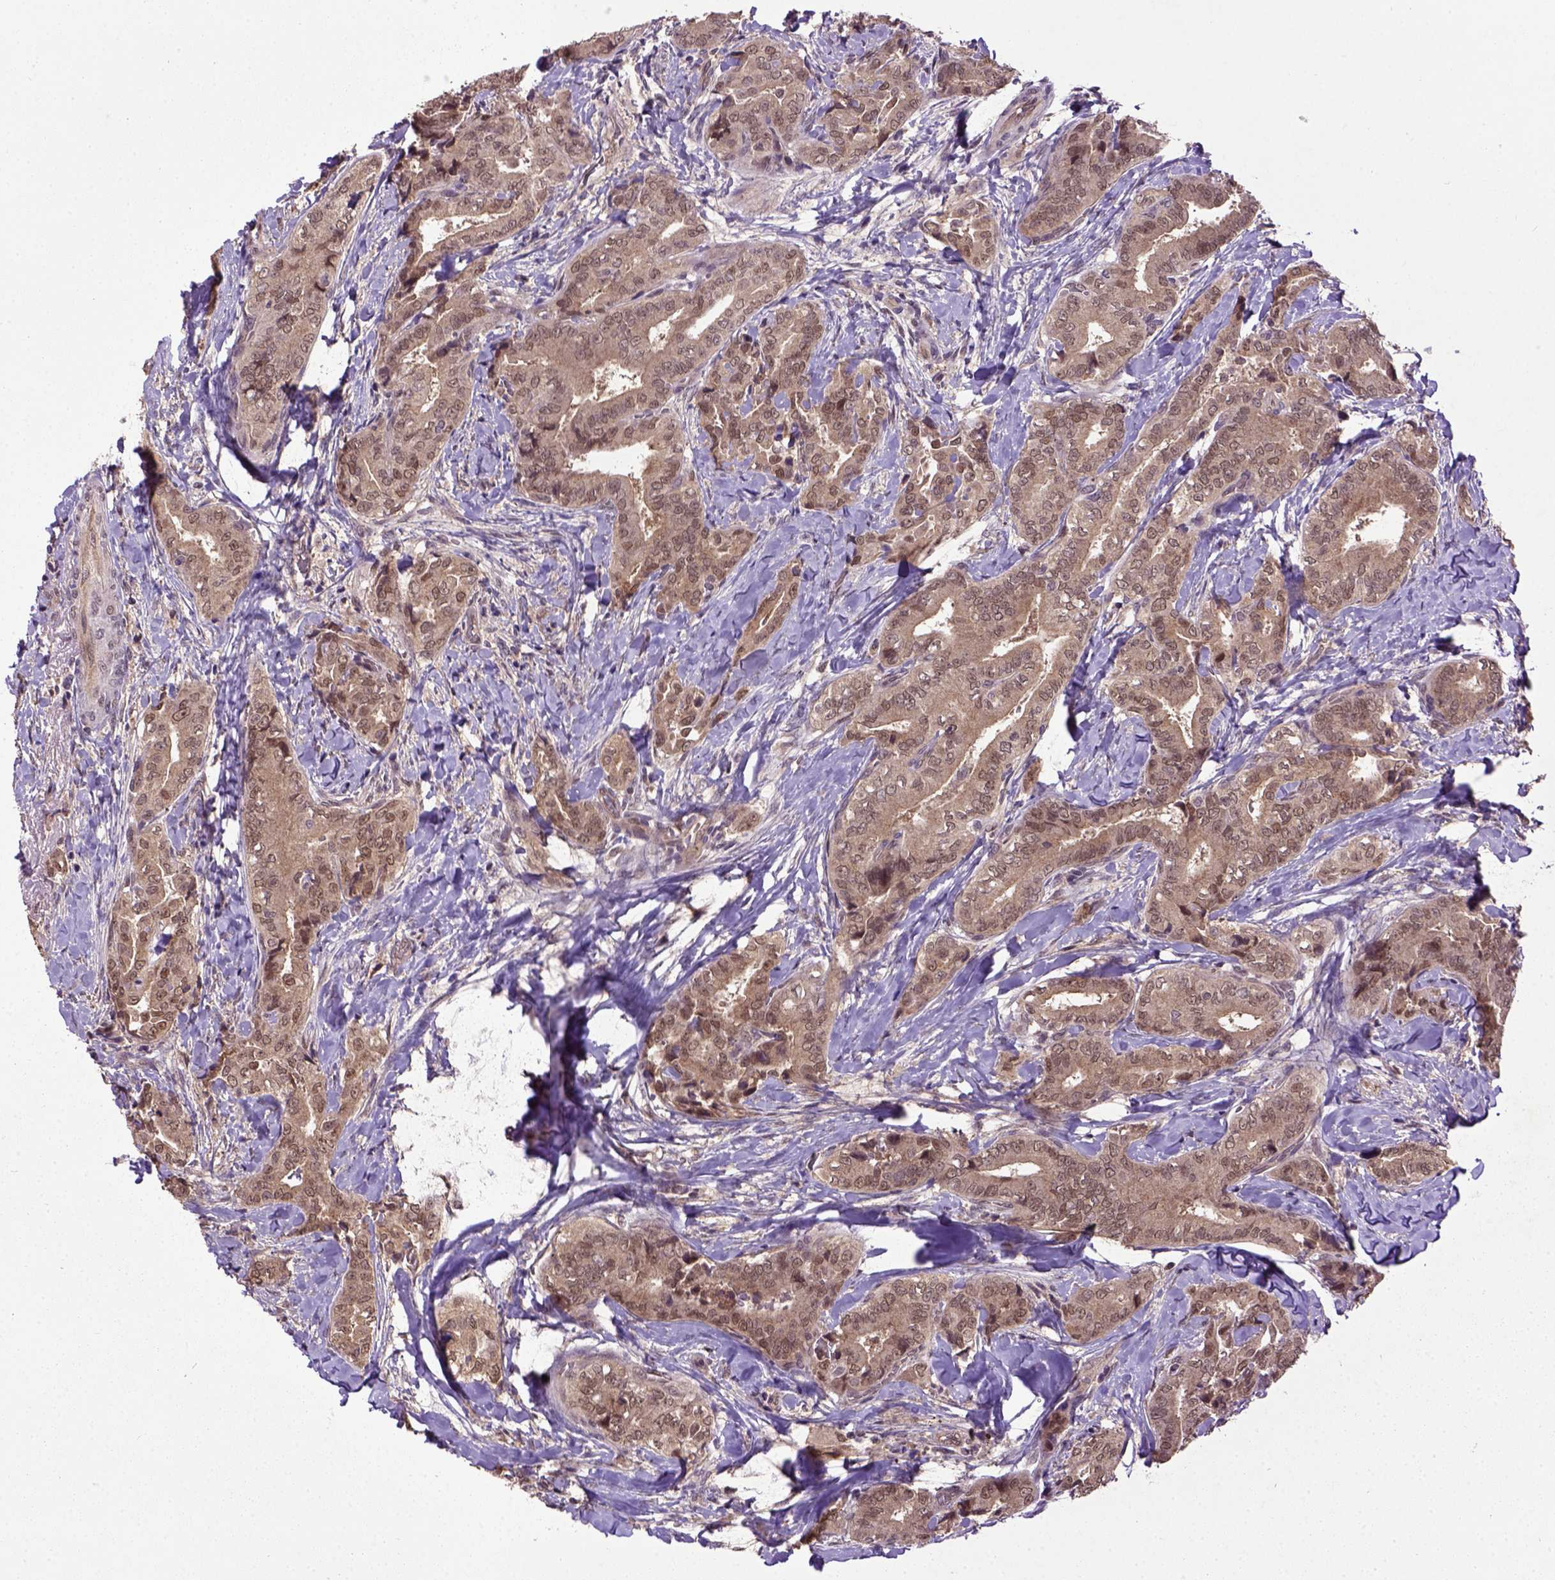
{"staining": {"intensity": "moderate", "quantity": ">75%", "location": "cytoplasmic/membranous,nuclear"}, "tissue": "thyroid cancer", "cell_type": "Tumor cells", "image_type": "cancer", "snomed": [{"axis": "morphology", "description": "Papillary adenocarcinoma, NOS"}, {"axis": "topography", "description": "Thyroid gland"}], "caption": "Immunohistochemical staining of human thyroid cancer (papillary adenocarcinoma) reveals medium levels of moderate cytoplasmic/membranous and nuclear expression in approximately >75% of tumor cells.", "gene": "UBA3", "patient": {"sex": "male", "age": 61}}